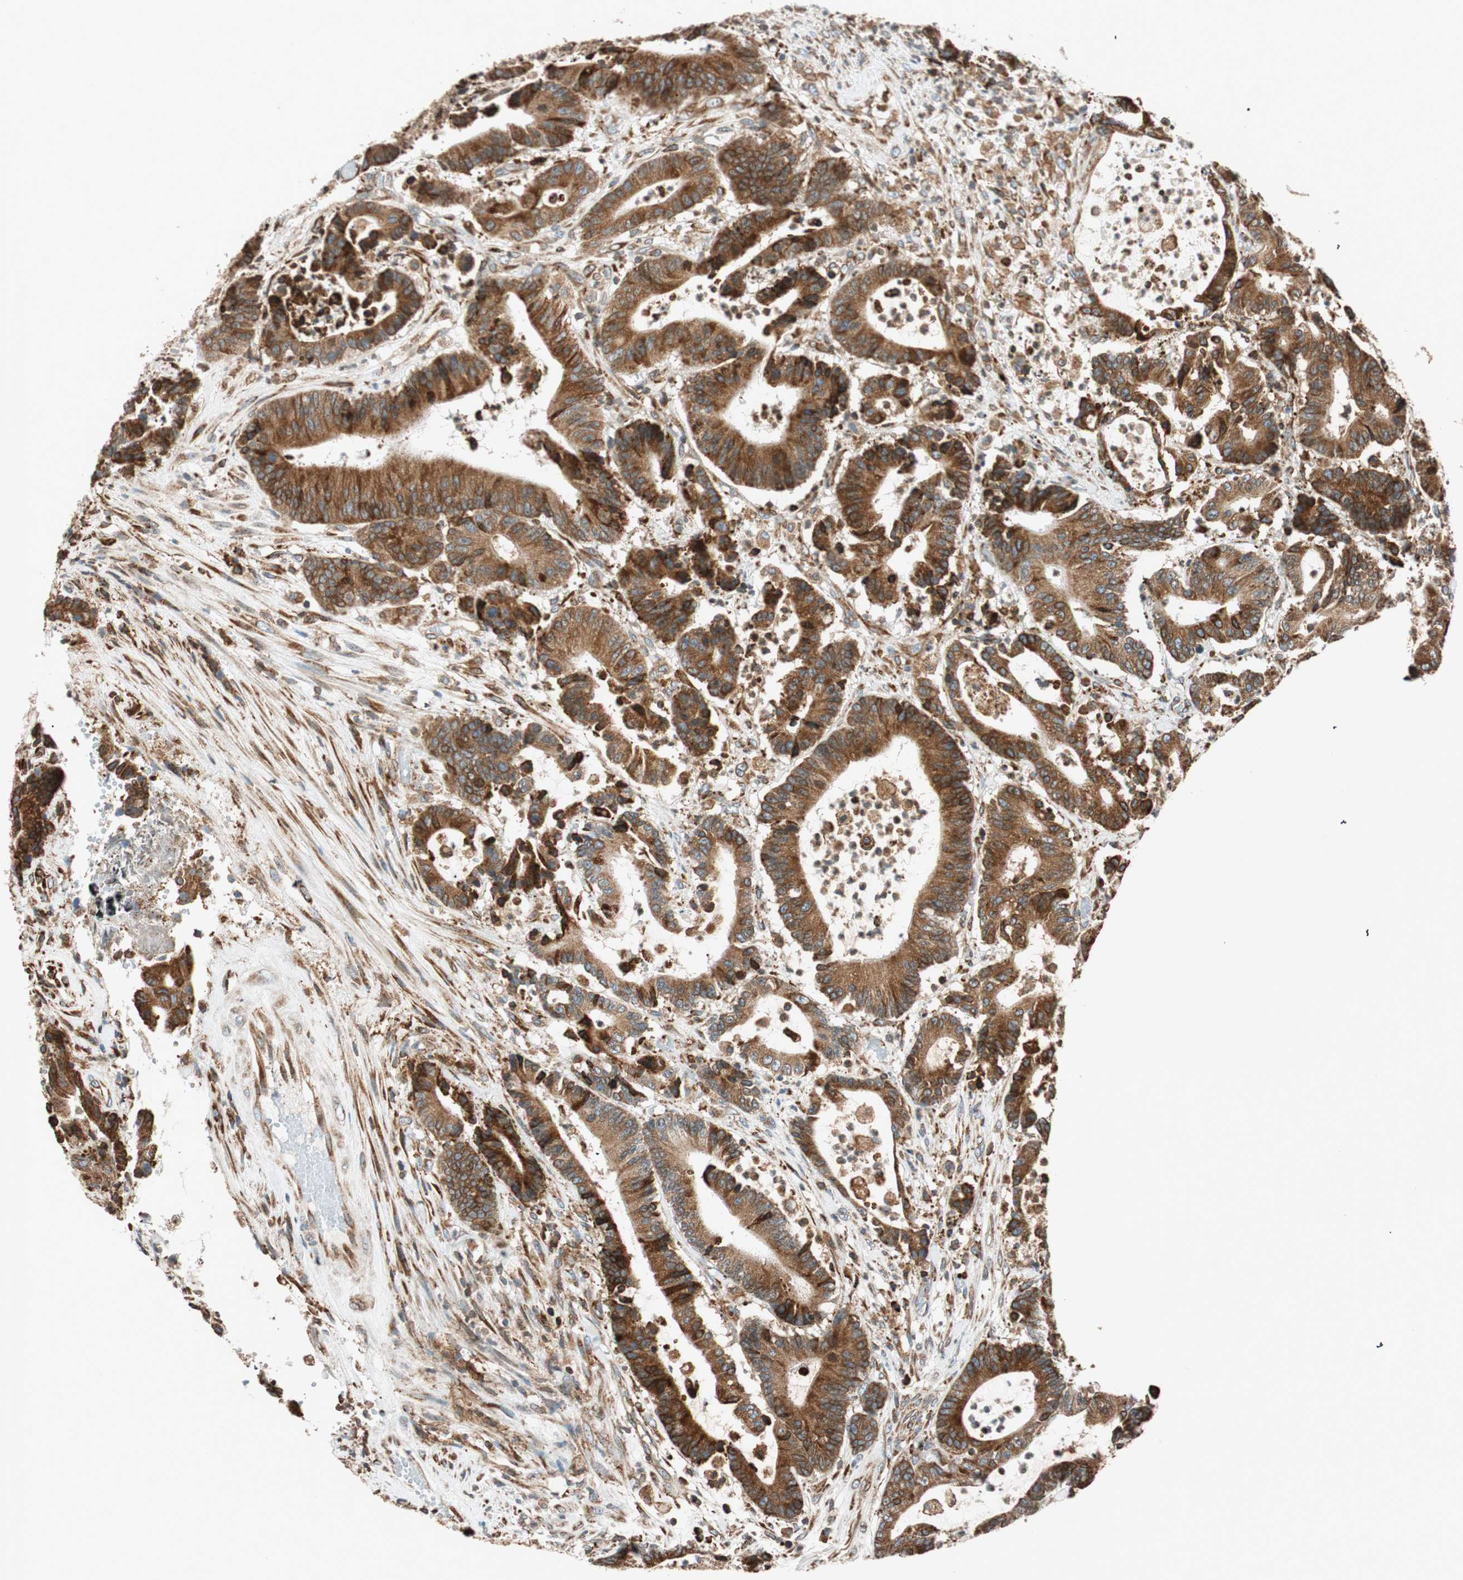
{"staining": {"intensity": "strong", "quantity": ">75%", "location": "cytoplasmic/membranous"}, "tissue": "colorectal cancer", "cell_type": "Tumor cells", "image_type": "cancer", "snomed": [{"axis": "morphology", "description": "Adenocarcinoma, NOS"}, {"axis": "topography", "description": "Colon"}], "caption": "Immunohistochemistry image of neoplastic tissue: human colorectal cancer (adenocarcinoma) stained using IHC demonstrates high levels of strong protein expression localized specifically in the cytoplasmic/membranous of tumor cells, appearing as a cytoplasmic/membranous brown color.", "gene": "PRKCSH", "patient": {"sex": "female", "age": 84}}